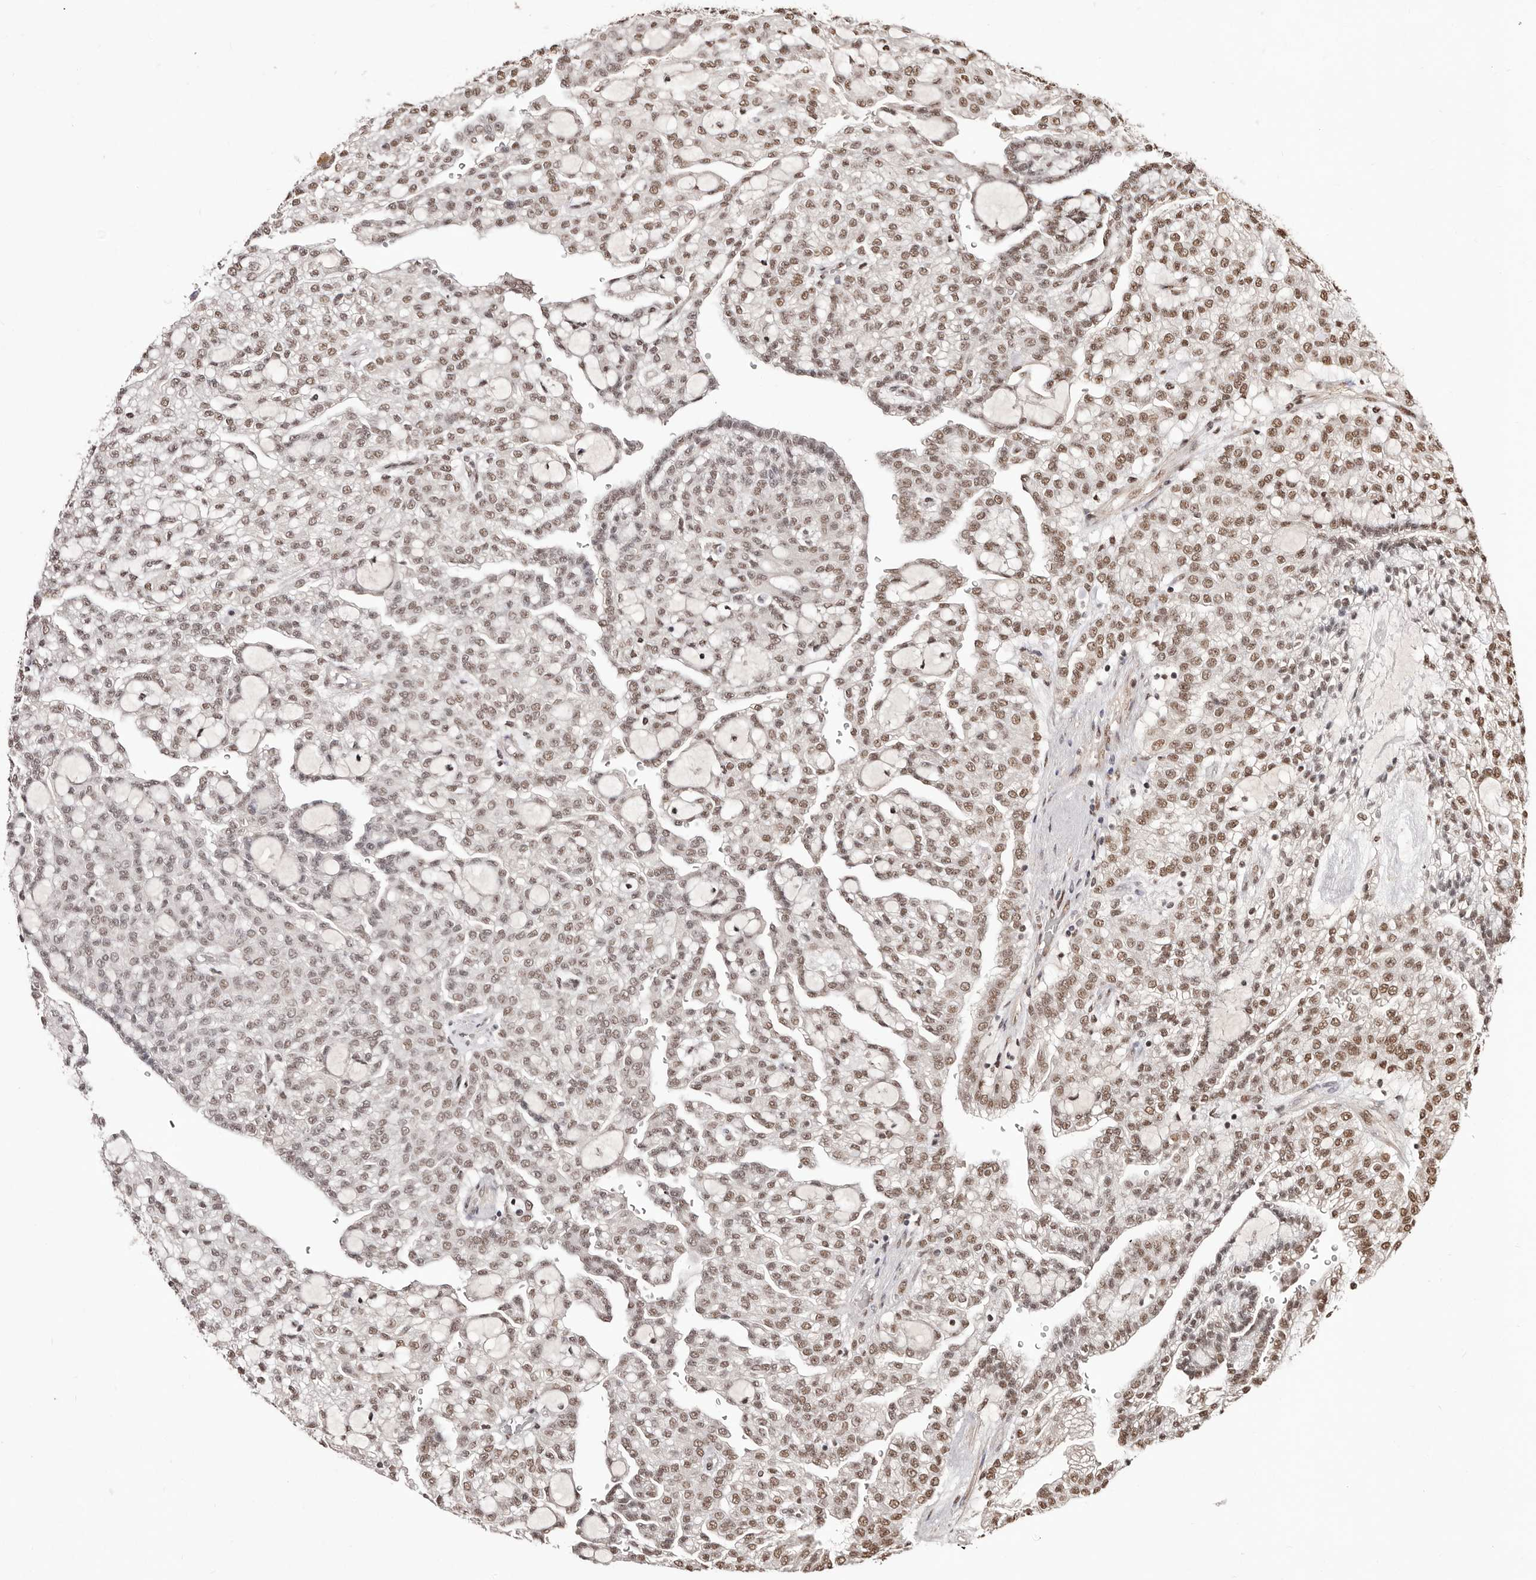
{"staining": {"intensity": "moderate", "quantity": ">75%", "location": "nuclear"}, "tissue": "renal cancer", "cell_type": "Tumor cells", "image_type": "cancer", "snomed": [{"axis": "morphology", "description": "Adenocarcinoma, NOS"}, {"axis": "topography", "description": "Kidney"}], "caption": "Immunohistochemistry (IHC) staining of renal cancer (adenocarcinoma), which demonstrates medium levels of moderate nuclear expression in approximately >75% of tumor cells indicating moderate nuclear protein expression. The staining was performed using DAB (3,3'-diaminobenzidine) (brown) for protein detection and nuclei were counterstained in hematoxylin (blue).", "gene": "BICRAL", "patient": {"sex": "male", "age": 63}}